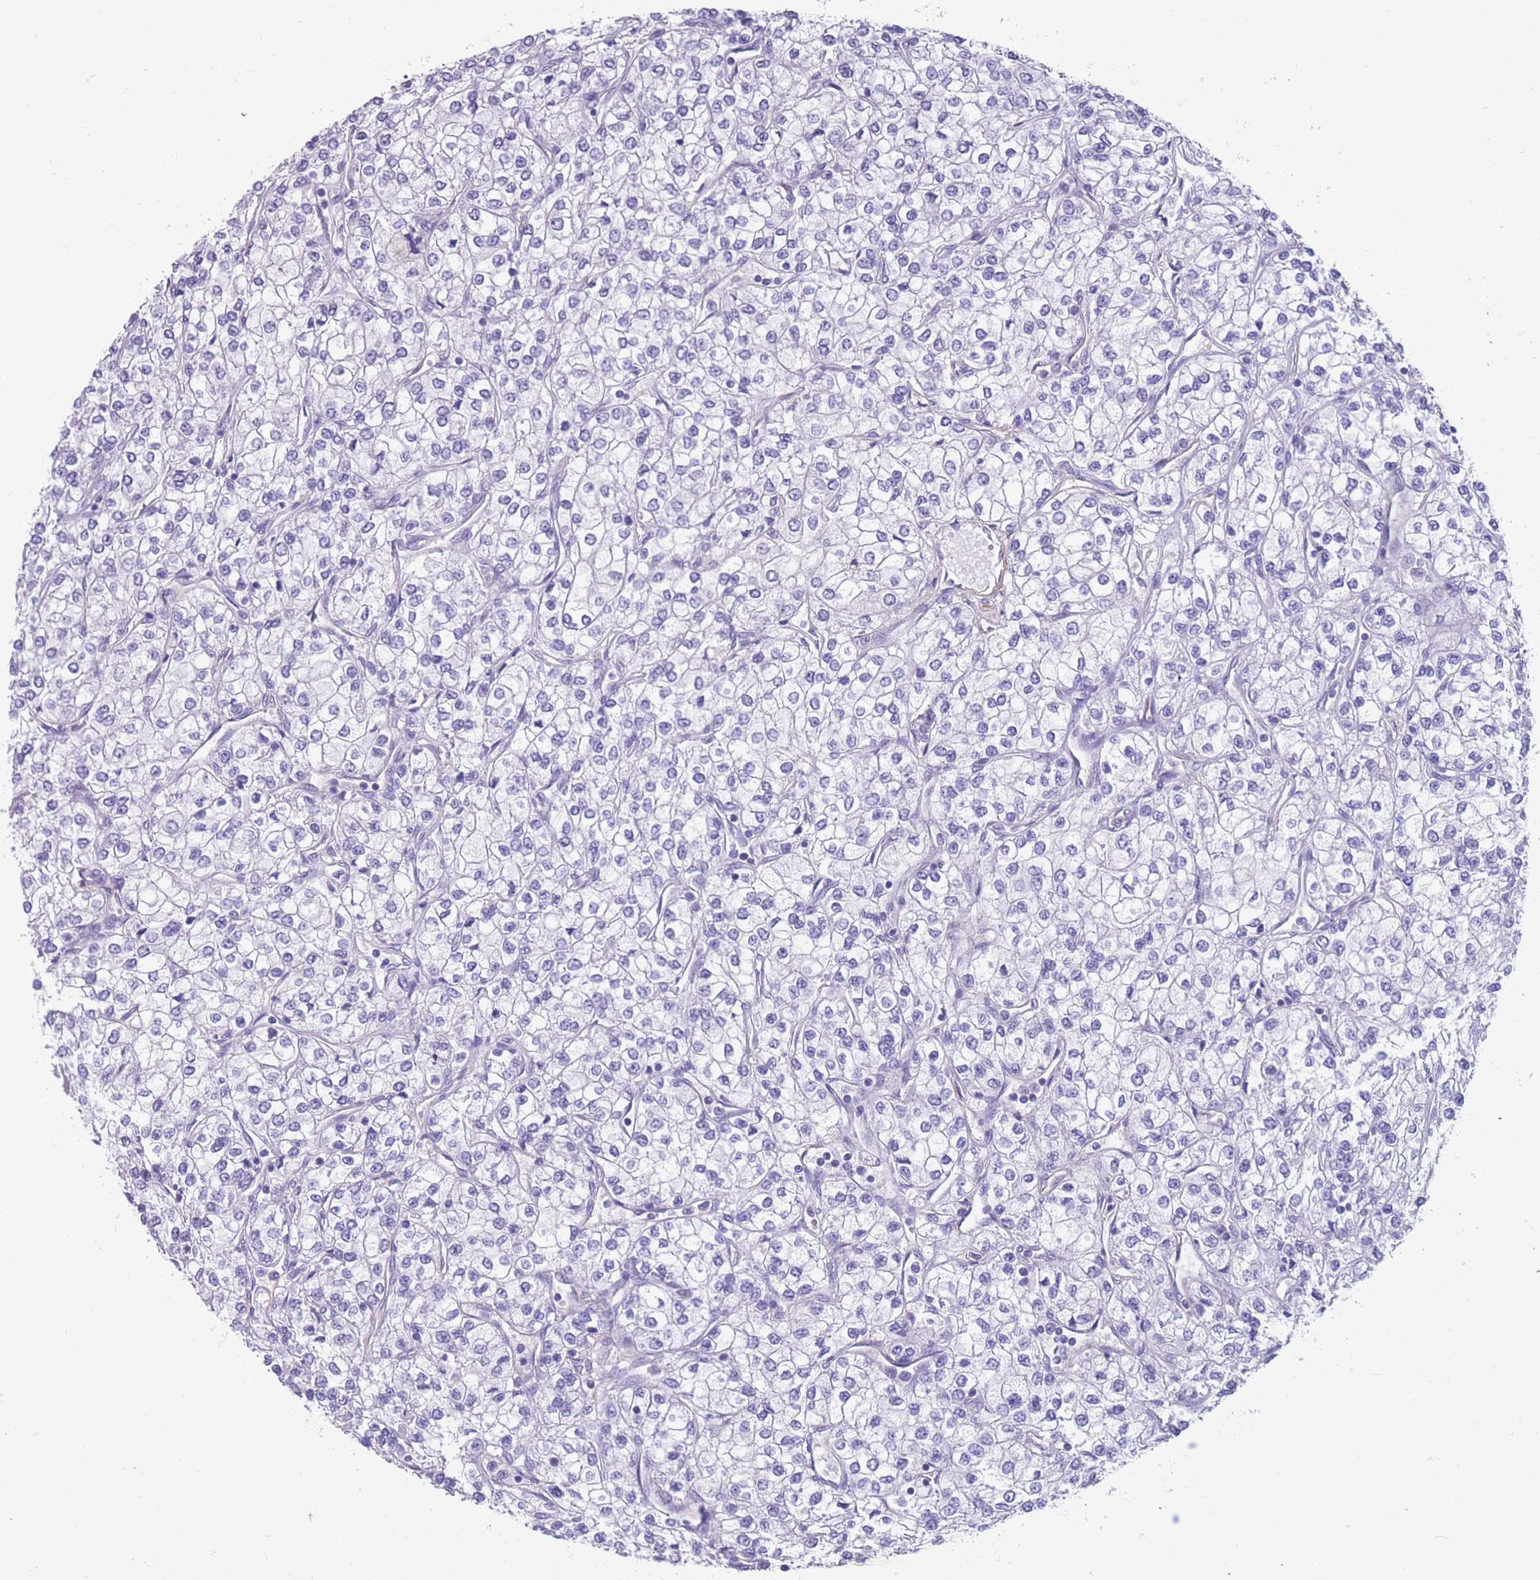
{"staining": {"intensity": "negative", "quantity": "none", "location": "none"}, "tissue": "renal cancer", "cell_type": "Tumor cells", "image_type": "cancer", "snomed": [{"axis": "morphology", "description": "Adenocarcinoma, NOS"}, {"axis": "topography", "description": "Kidney"}], "caption": "Immunohistochemistry (IHC) micrograph of neoplastic tissue: adenocarcinoma (renal) stained with DAB displays no significant protein staining in tumor cells. (Brightfield microscopy of DAB (3,3'-diaminobenzidine) IHC at high magnification).", "gene": "DPYD", "patient": {"sex": "male", "age": 80}}